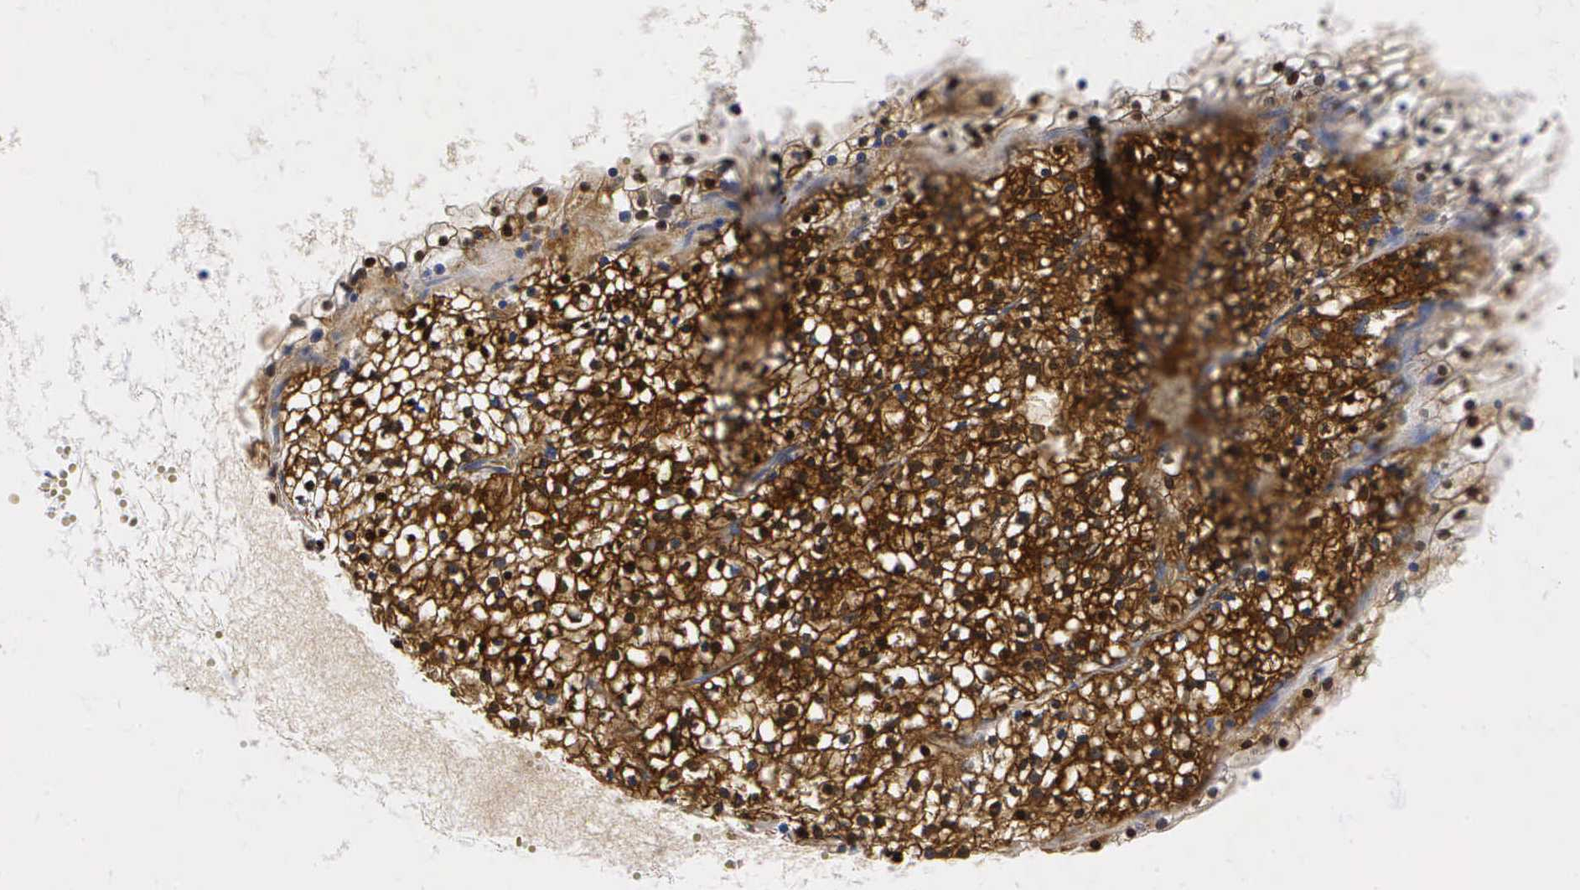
{"staining": {"intensity": "strong", "quantity": ">75%", "location": "cytoplasmic/membranous"}, "tissue": "renal cancer", "cell_type": "Tumor cells", "image_type": "cancer", "snomed": [{"axis": "morphology", "description": "Adenocarcinoma, NOS"}, {"axis": "topography", "description": "Kidney"}], "caption": "A micrograph of renal cancer stained for a protein demonstrates strong cytoplasmic/membranous brown staining in tumor cells. The protein is stained brown, and the nuclei are stained in blue (DAB IHC with brightfield microscopy, high magnification).", "gene": "ENO2", "patient": {"sex": "male", "age": 61}}